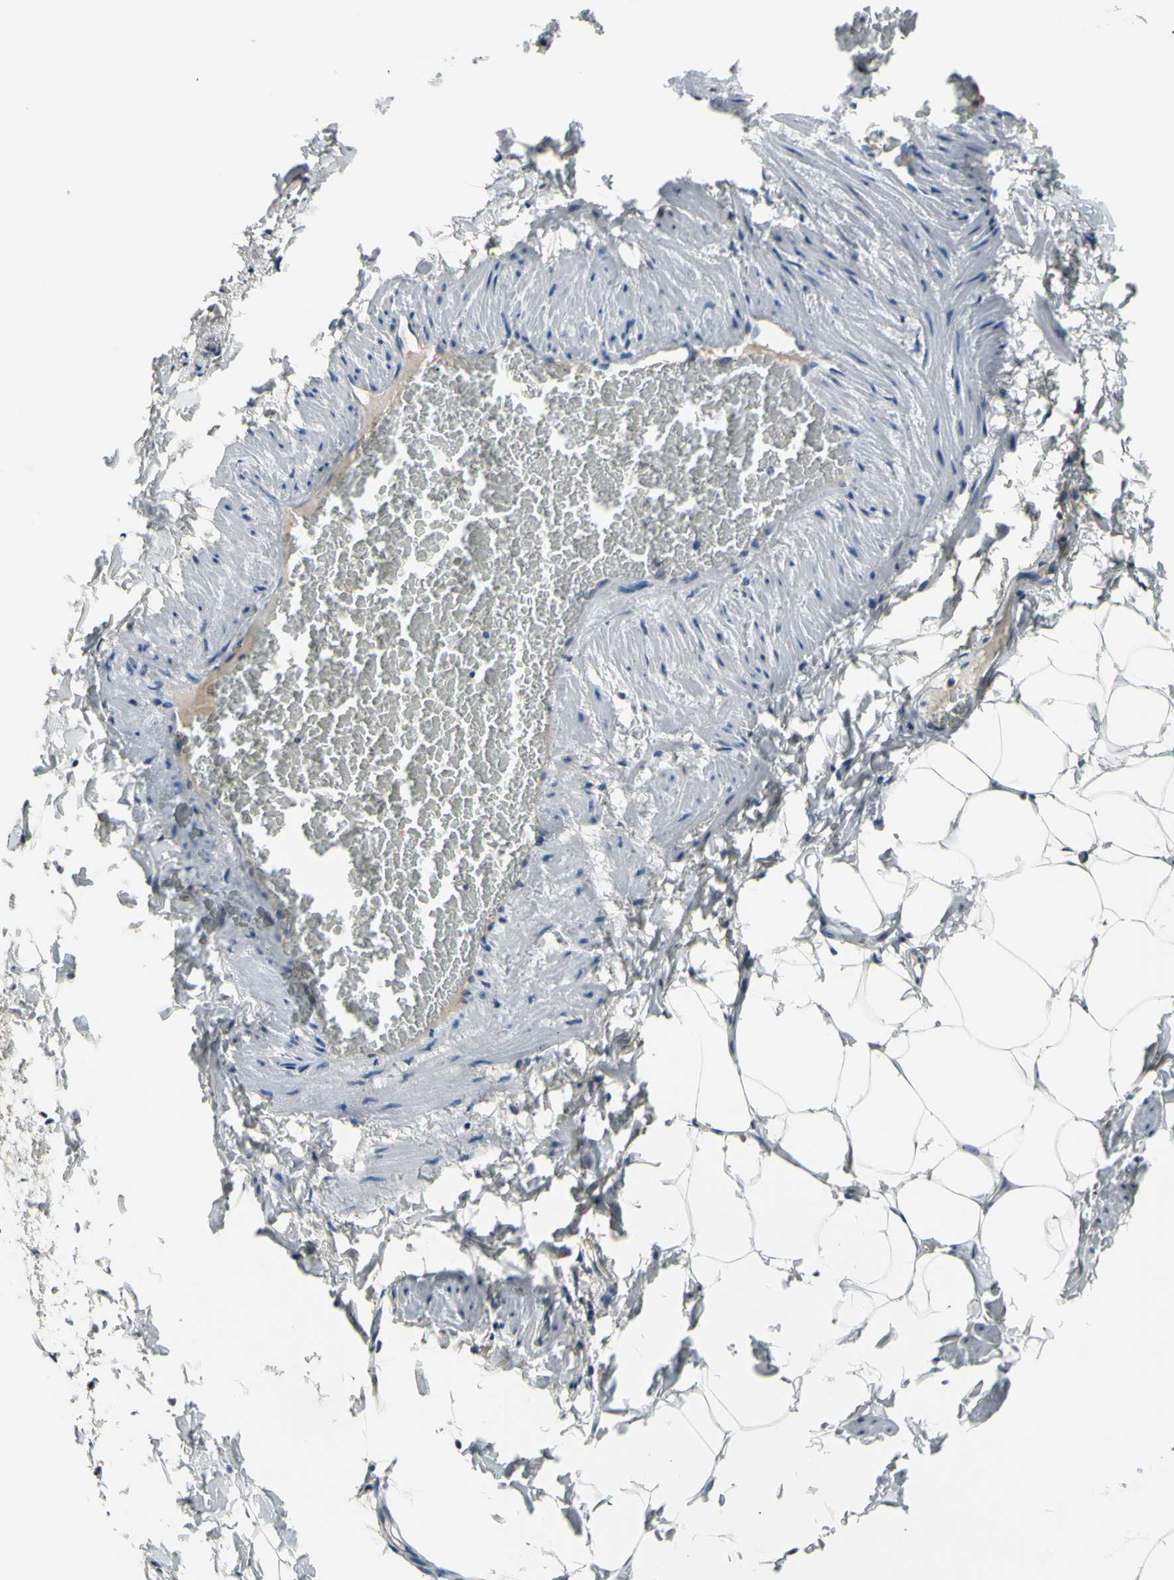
{"staining": {"intensity": "negative", "quantity": "none", "location": "none"}, "tissue": "adipose tissue", "cell_type": "Adipocytes", "image_type": "normal", "snomed": [{"axis": "morphology", "description": "Normal tissue, NOS"}, {"axis": "topography", "description": "Vascular tissue"}], "caption": "The photomicrograph reveals no staining of adipocytes in unremarkable adipose tissue. (DAB immunohistochemistry, high magnification).", "gene": "COL6A3", "patient": {"sex": "male", "age": 41}}